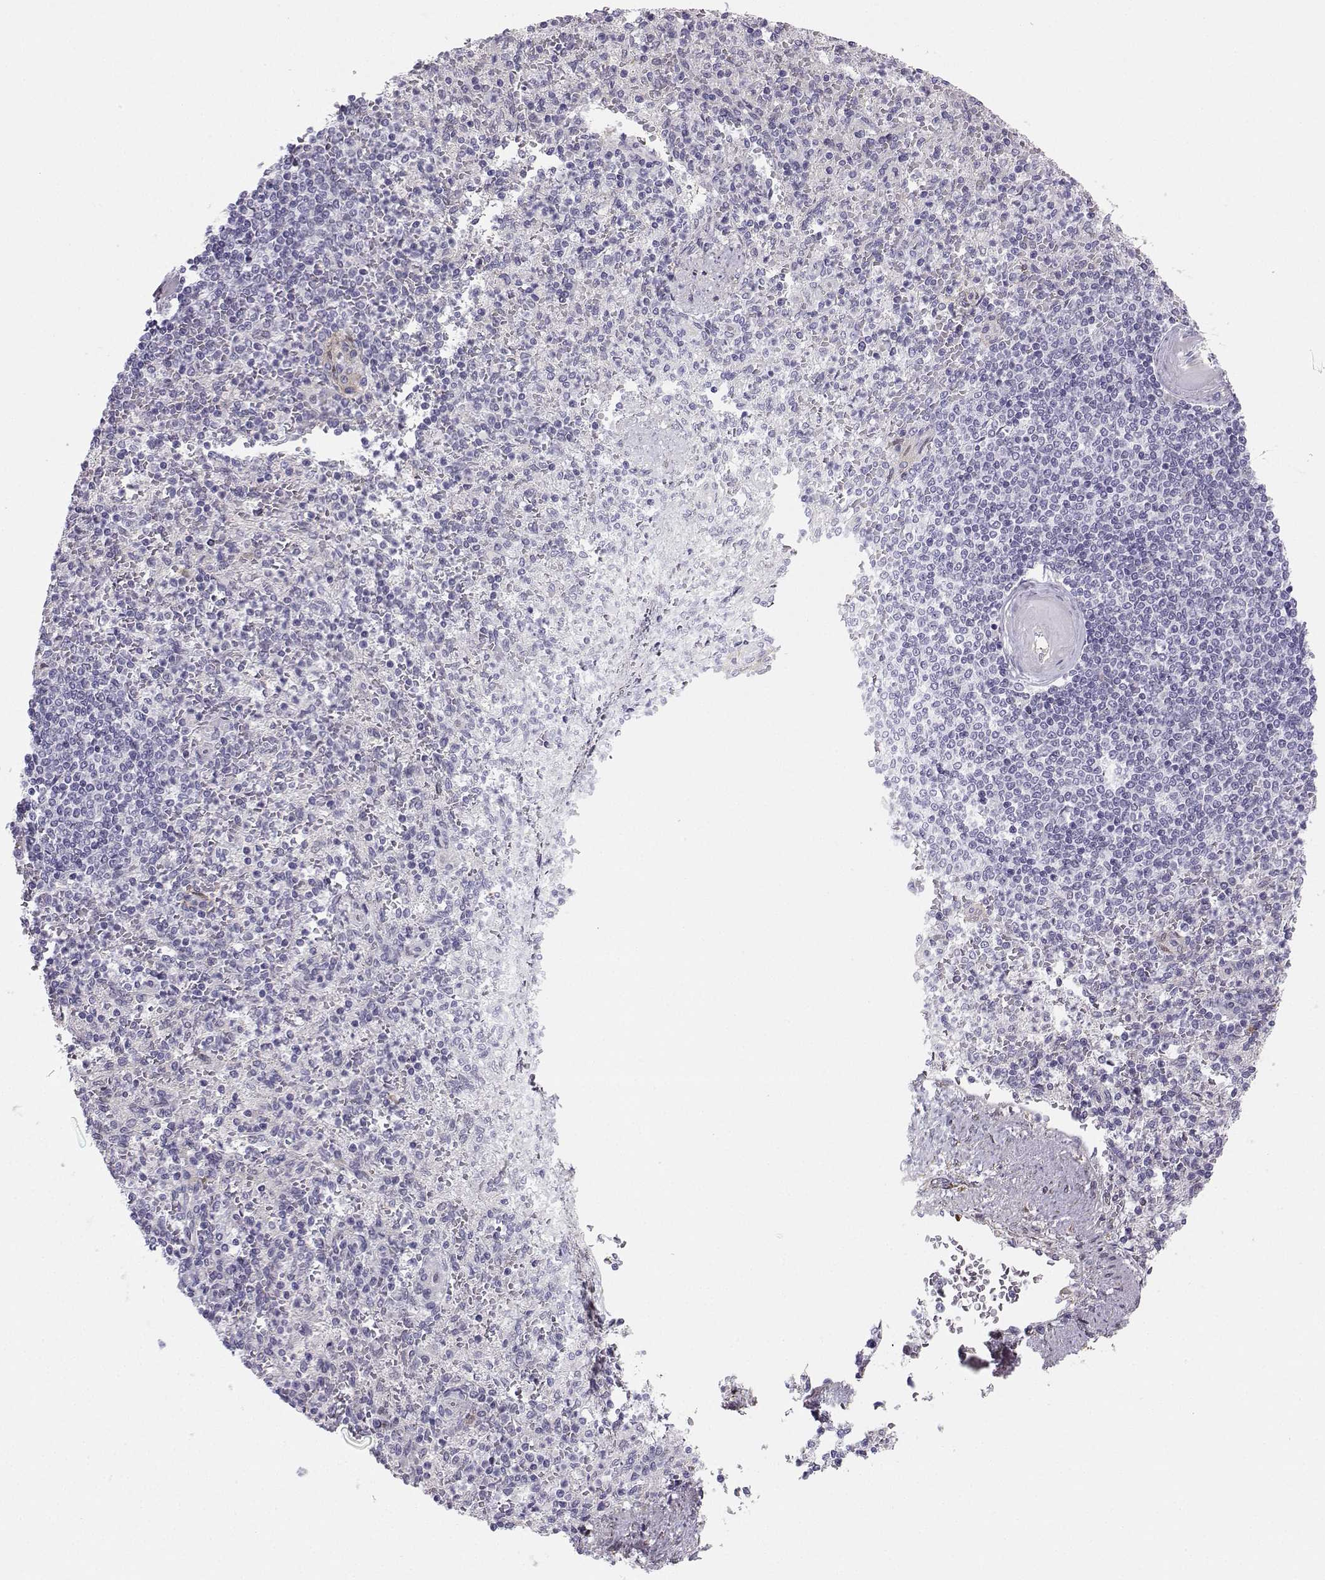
{"staining": {"intensity": "negative", "quantity": "none", "location": "none"}, "tissue": "spleen", "cell_type": "Cells in red pulp", "image_type": "normal", "snomed": [{"axis": "morphology", "description": "Normal tissue, NOS"}, {"axis": "topography", "description": "Spleen"}], "caption": "High power microscopy photomicrograph of an IHC micrograph of normal spleen, revealing no significant staining in cells in red pulp.", "gene": "DCLK3", "patient": {"sex": "female", "age": 74}}